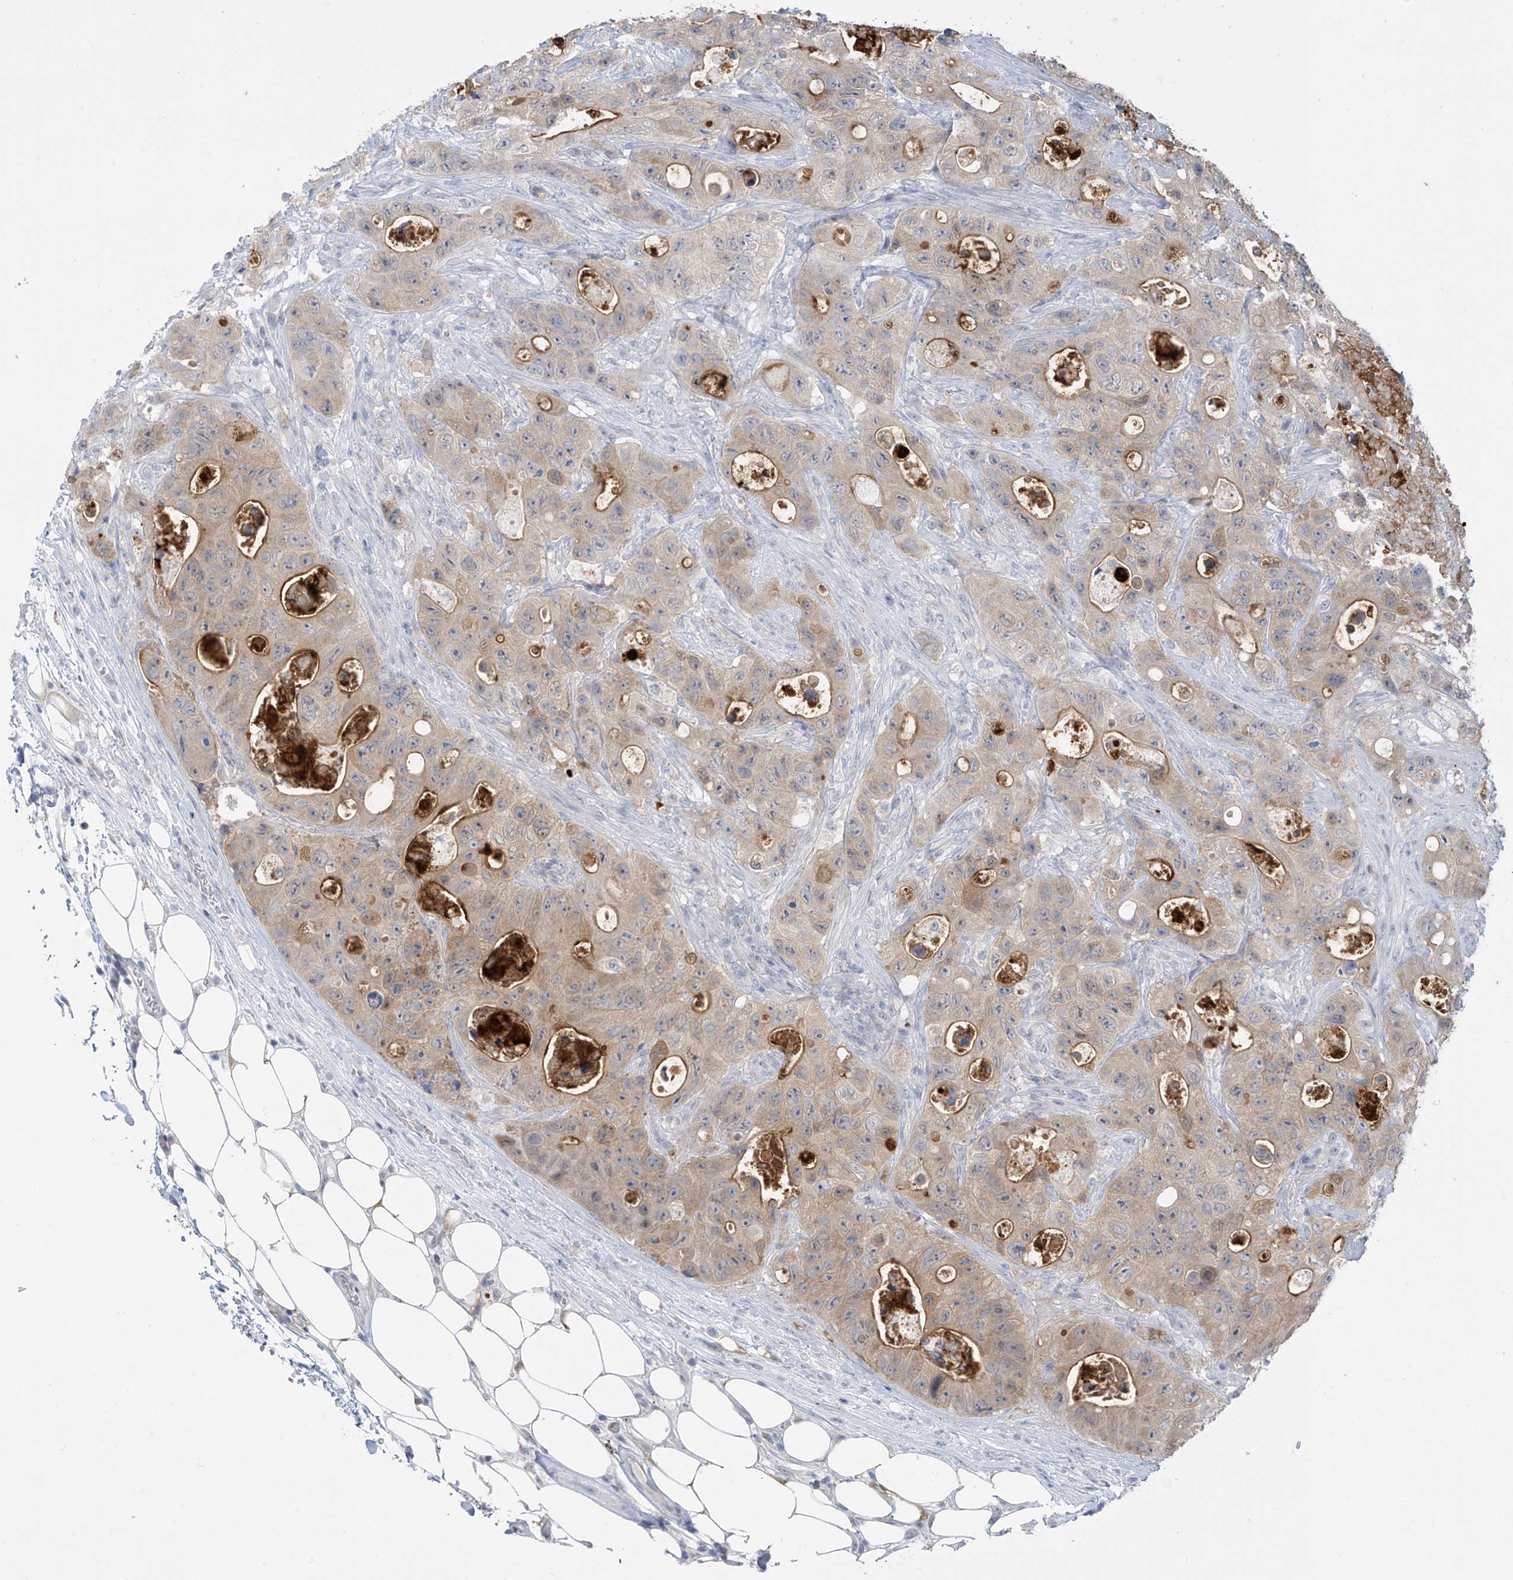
{"staining": {"intensity": "moderate", "quantity": "<25%", "location": "cytoplasmic/membranous"}, "tissue": "colorectal cancer", "cell_type": "Tumor cells", "image_type": "cancer", "snomed": [{"axis": "morphology", "description": "Adenocarcinoma, NOS"}, {"axis": "topography", "description": "Colon"}], "caption": "The immunohistochemical stain highlights moderate cytoplasmic/membranous positivity in tumor cells of colorectal cancer (adenocarcinoma) tissue.", "gene": "ZNF793", "patient": {"sex": "female", "age": 46}}